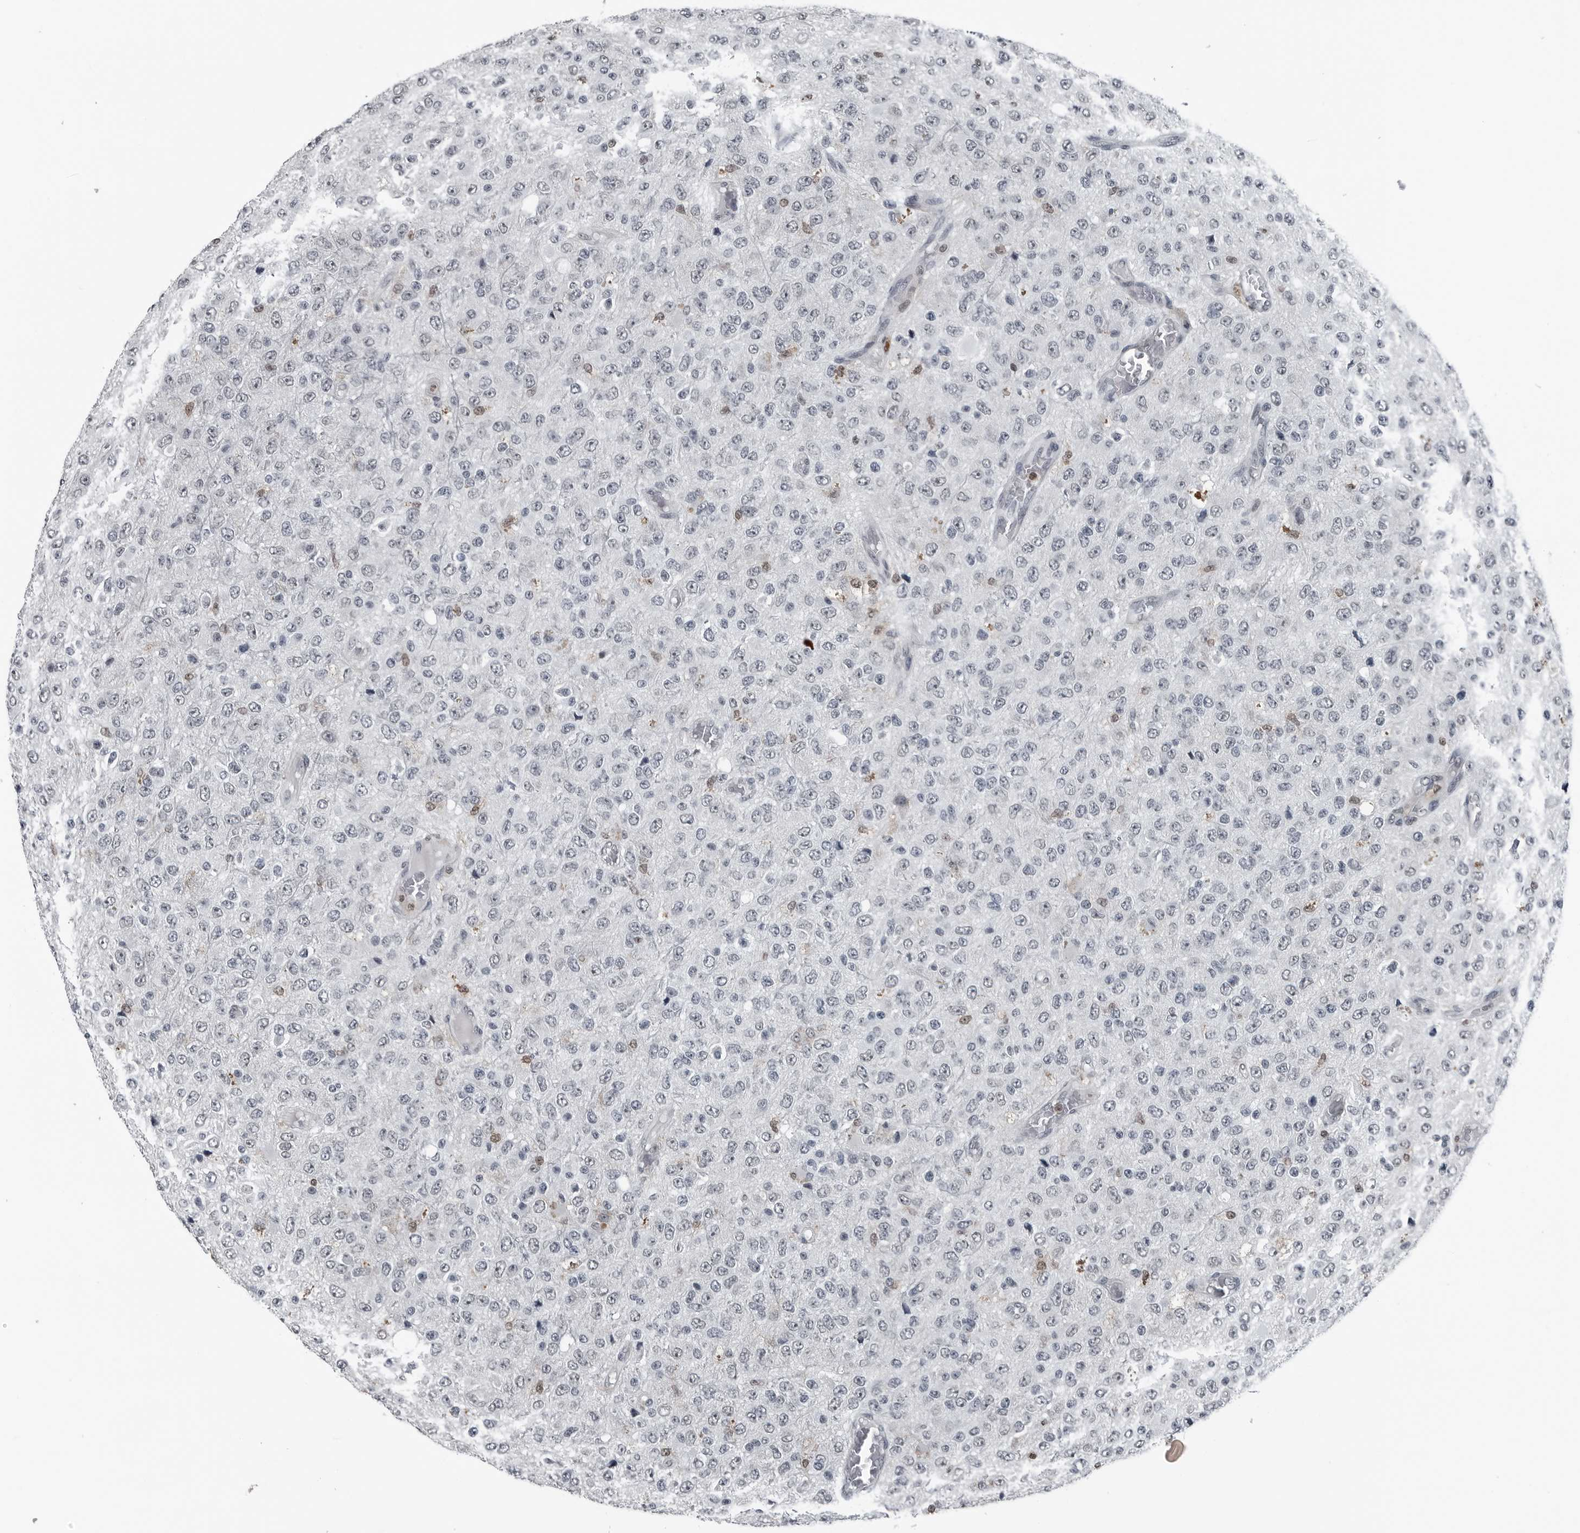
{"staining": {"intensity": "negative", "quantity": "none", "location": "none"}, "tissue": "glioma", "cell_type": "Tumor cells", "image_type": "cancer", "snomed": [{"axis": "morphology", "description": "Glioma, malignant, High grade"}, {"axis": "topography", "description": "pancreas cauda"}], "caption": "Malignant glioma (high-grade) stained for a protein using immunohistochemistry demonstrates no positivity tumor cells.", "gene": "AKR1A1", "patient": {"sex": "male", "age": 60}}